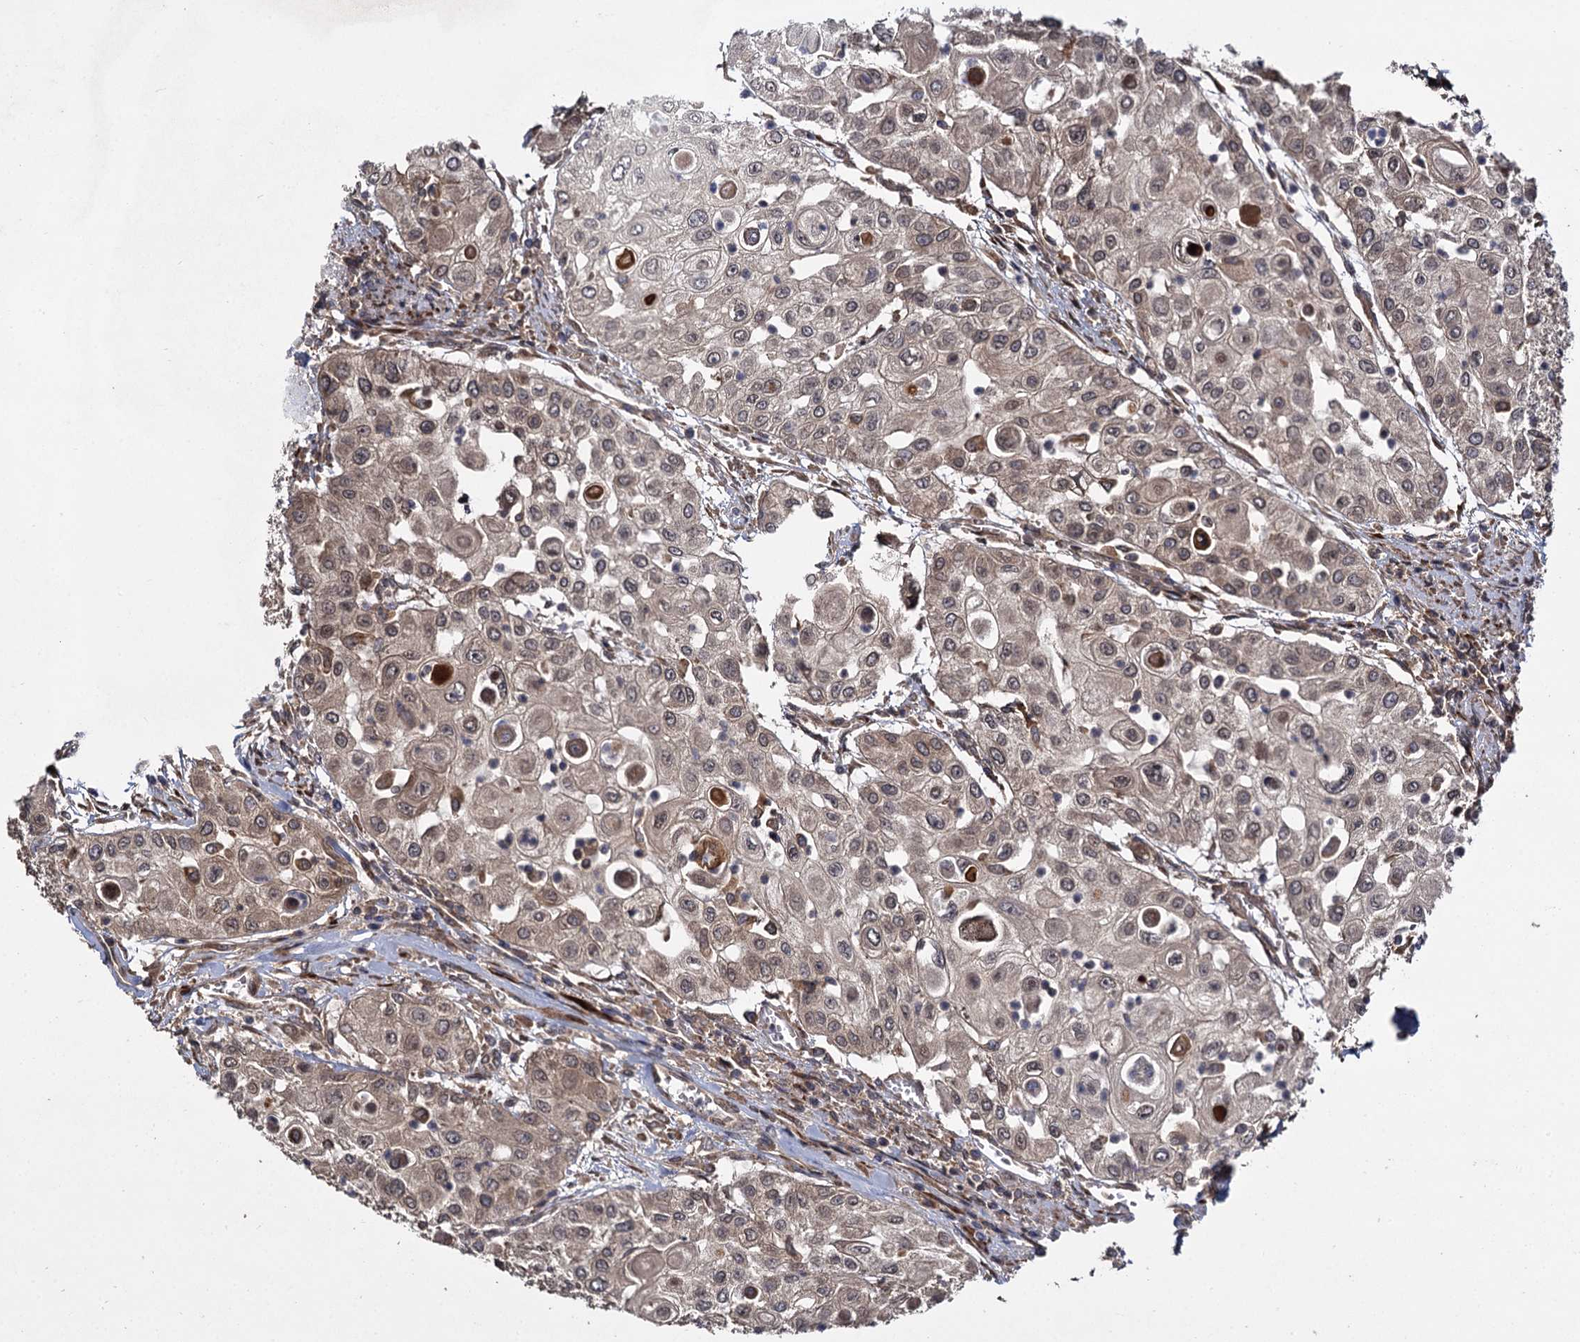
{"staining": {"intensity": "weak", "quantity": "25%-75%", "location": "cytoplasmic/membranous"}, "tissue": "urothelial cancer", "cell_type": "Tumor cells", "image_type": "cancer", "snomed": [{"axis": "morphology", "description": "Urothelial carcinoma, High grade"}, {"axis": "topography", "description": "Urinary bladder"}], "caption": "Tumor cells demonstrate low levels of weak cytoplasmic/membranous positivity in approximately 25%-75% of cells in human urothelial cancer.", "gene": "INPPL1", "patient": {"sex": "female", "age": 79}}